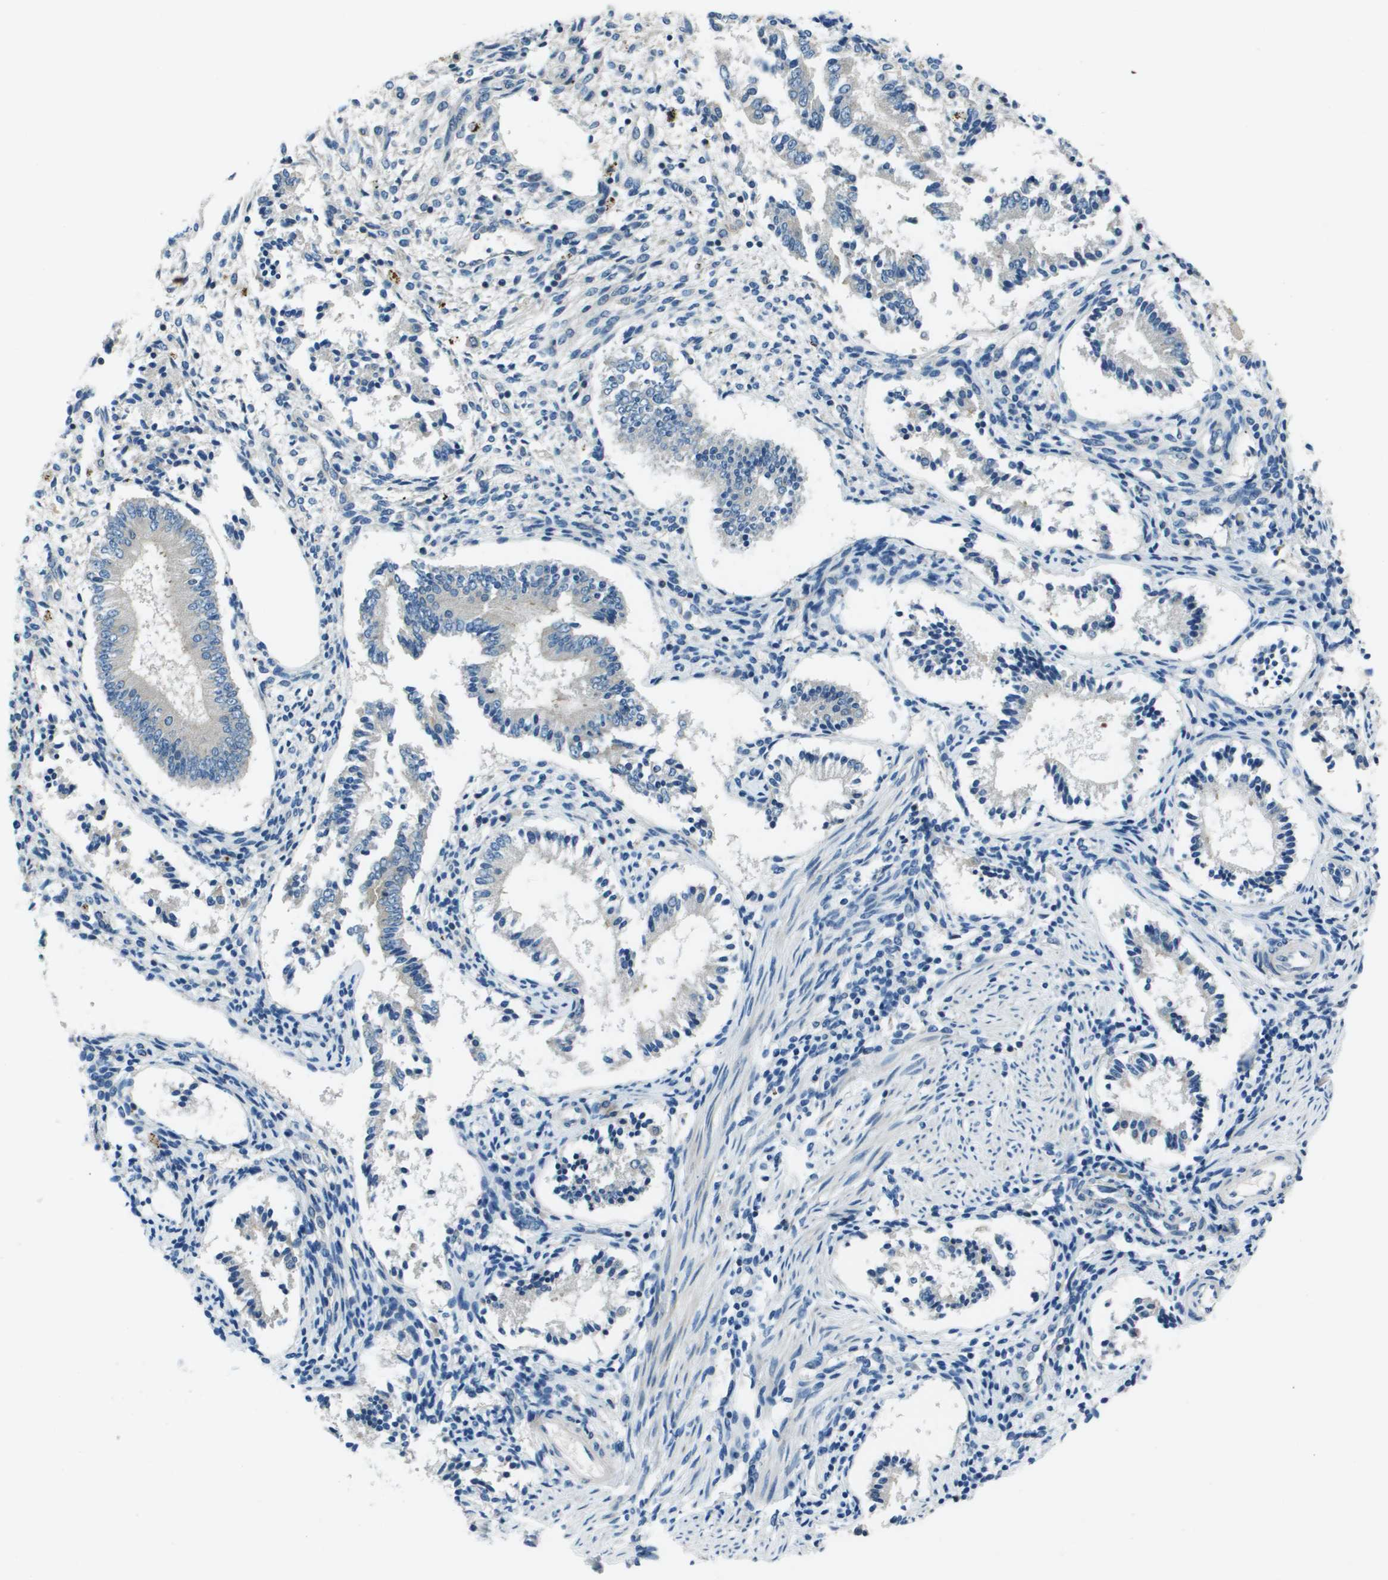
{"staining": {"intensity": "negative", "quantity": "none", "location": "none"}, "tissue": "endometrium", "cell_type": "Cells in endometrial stroma", "image_type": "normal", "snomed": [{"axis": "morphology", "description": "Normal tissue, NOS"}, {"axis": "topography", "description": "Endometrium"}], "caption": "Cells in endometrial stroma show no significant protein positivity in benign endometrium. (DAB immunohistochemistry (IHC) with hematoxylin counter stain).", "gene": "ARFGAP2", "patient": {"sex": "female", "age": 42}}